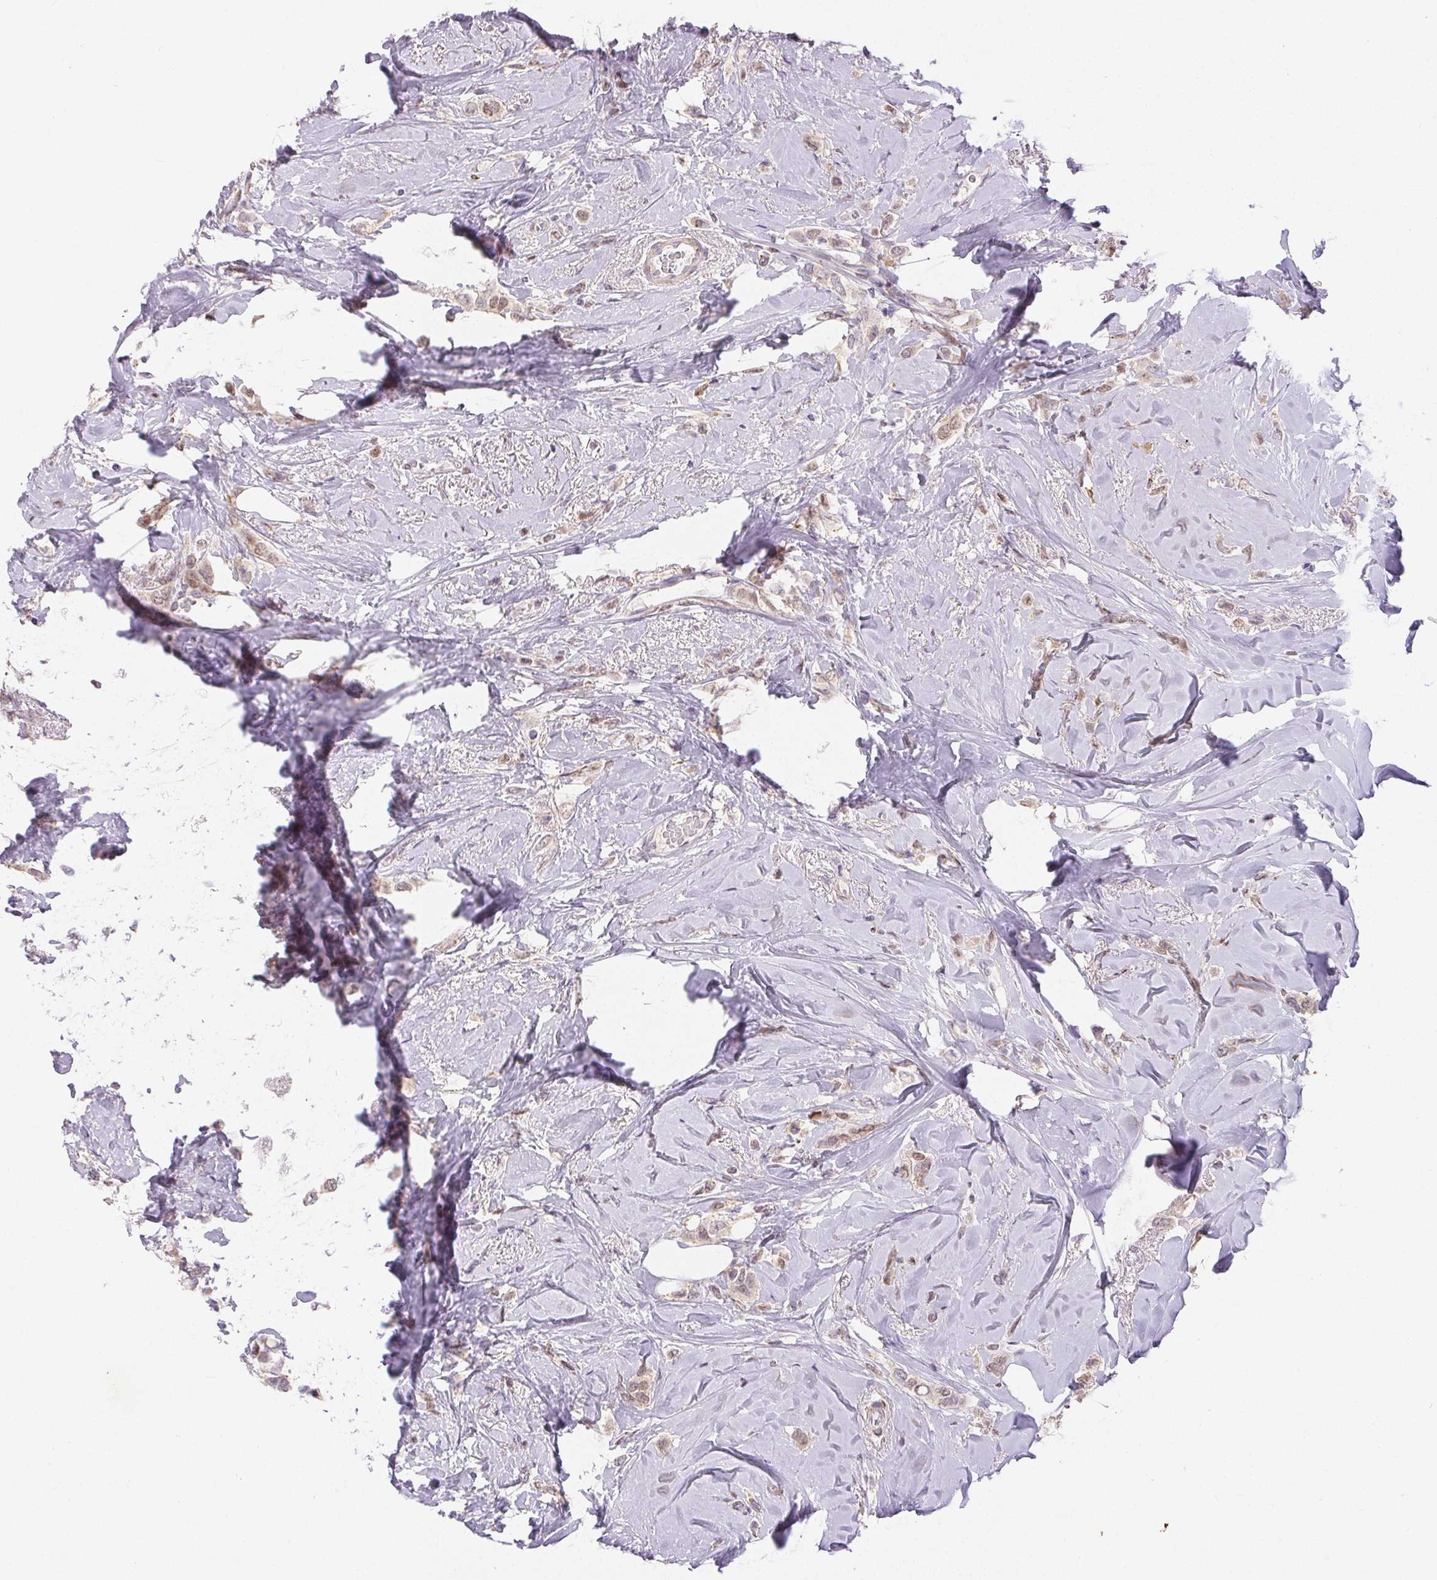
{"staining": {"intensity": "weak", "quantity": ">75%", "location": "nuclear"}, "tissue": "breast cancer", "cell_type": "Tumor cells", "image_type": "cancer", "snomed": [{"axis": "morphology", "description": "Lobular carcinoma"}, {"axis": "topography", "description": "Breast"}], "caption": "Immunohistochemistry (IHC) of human breast cancer (lobular carcinoma) exhibits low levels of weak nuclear positivity in approximately >75% of tumor cells.", "gene": "RPGRIP1", "patient": {"sex": "female", "age": 66}}